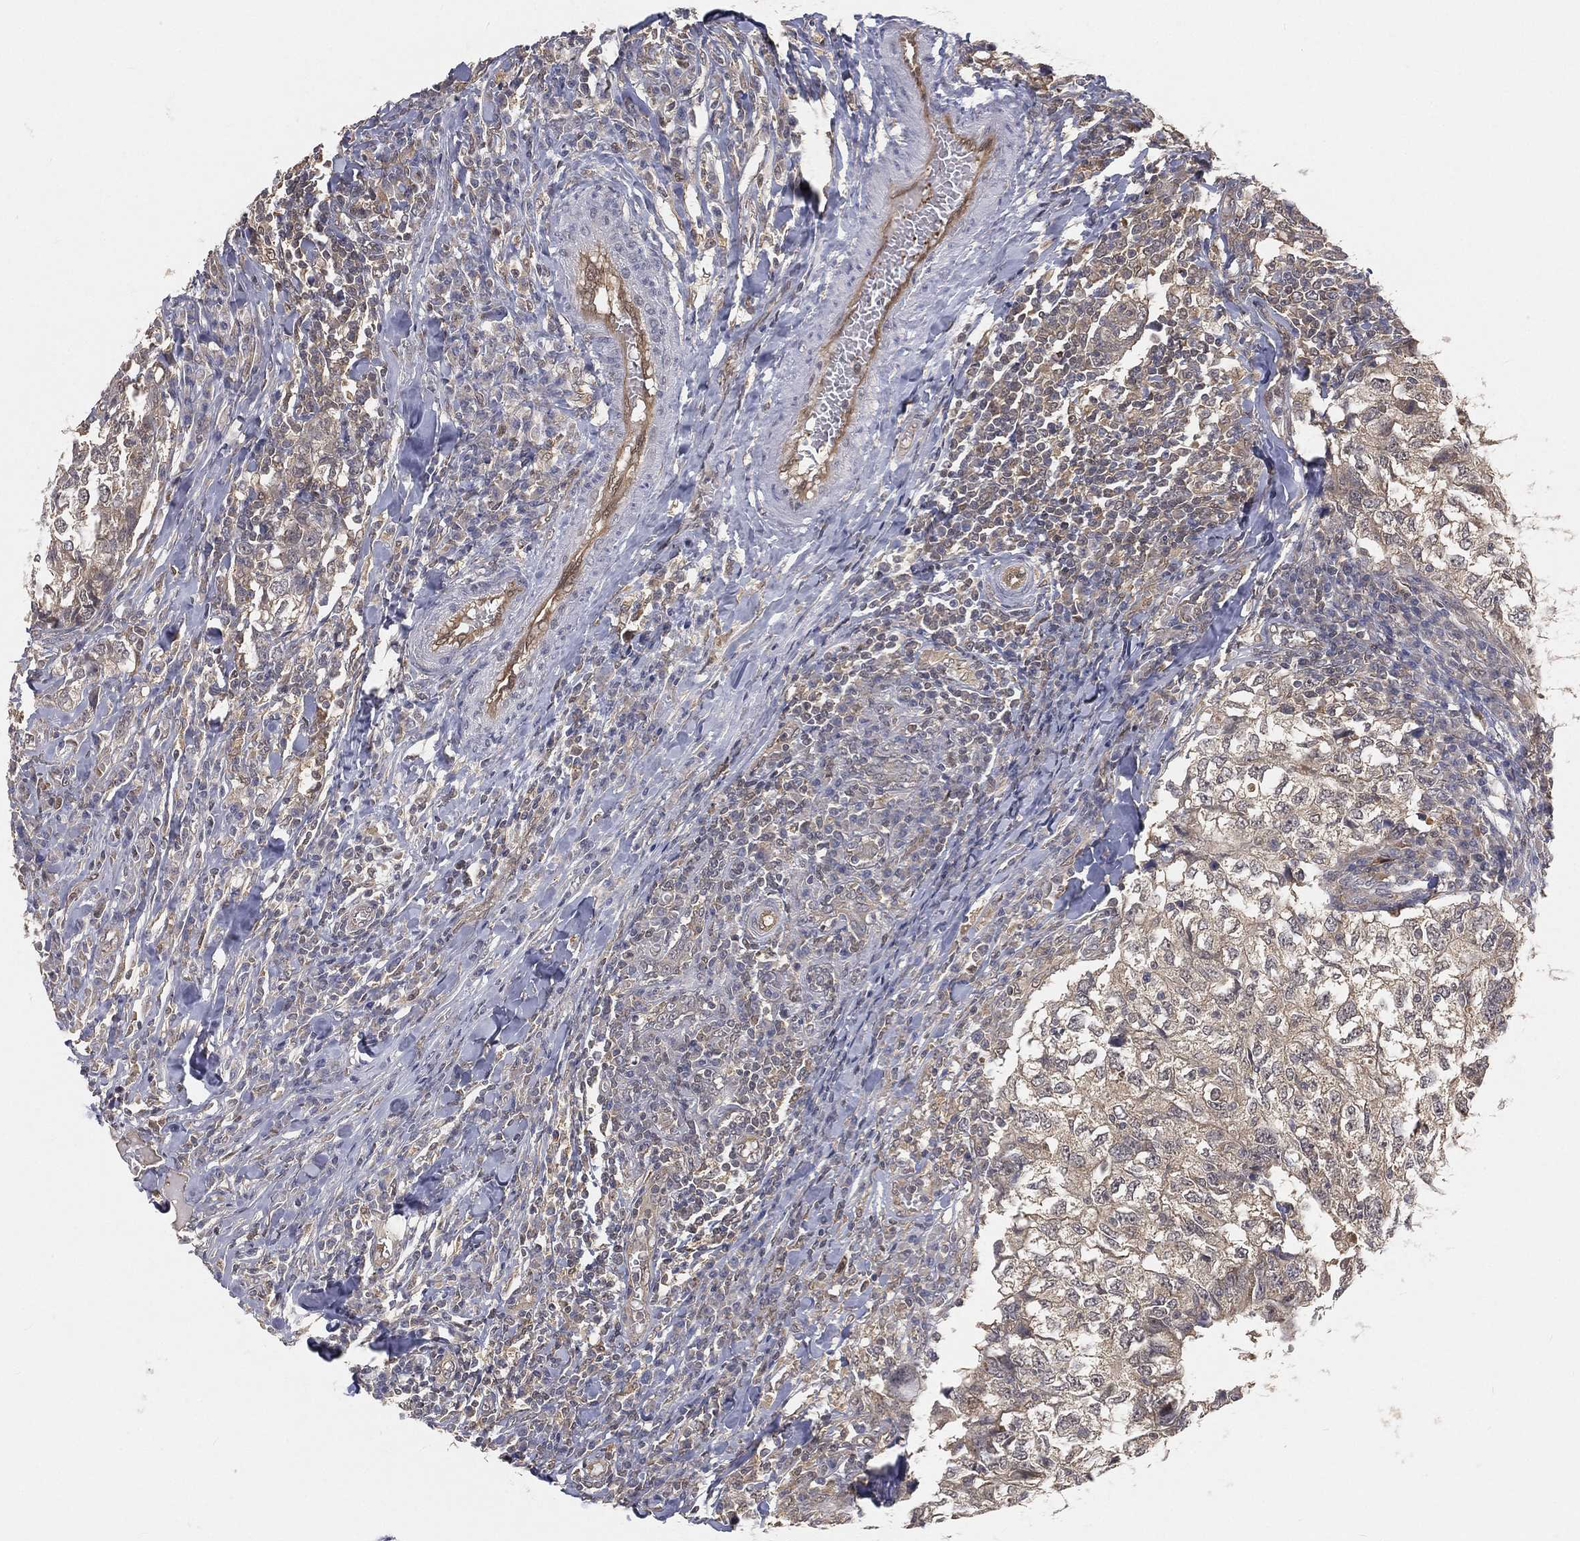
{"staining": {"intensity": "negative", "quantity": "none", "location": "none"}, "tissue": "breast cancer", "cell_type": "Tumor cells", "image_type": "cancer", "snomed": [{"axis": "morphology", "description": "Duct carcinoma"}, {"axis": "topography", "description": "Breast"}], "caption": "An IHC photomicrograph of breast intraductal carcinoma is shown. There is no staining in tumor cells of breast intraductal carcinoma. (Immunohistochemistry (ihc), brightfield microscopy, high magnification).", "gene": "MAPK1", "patient": {"sex": "female", "age": 30}}